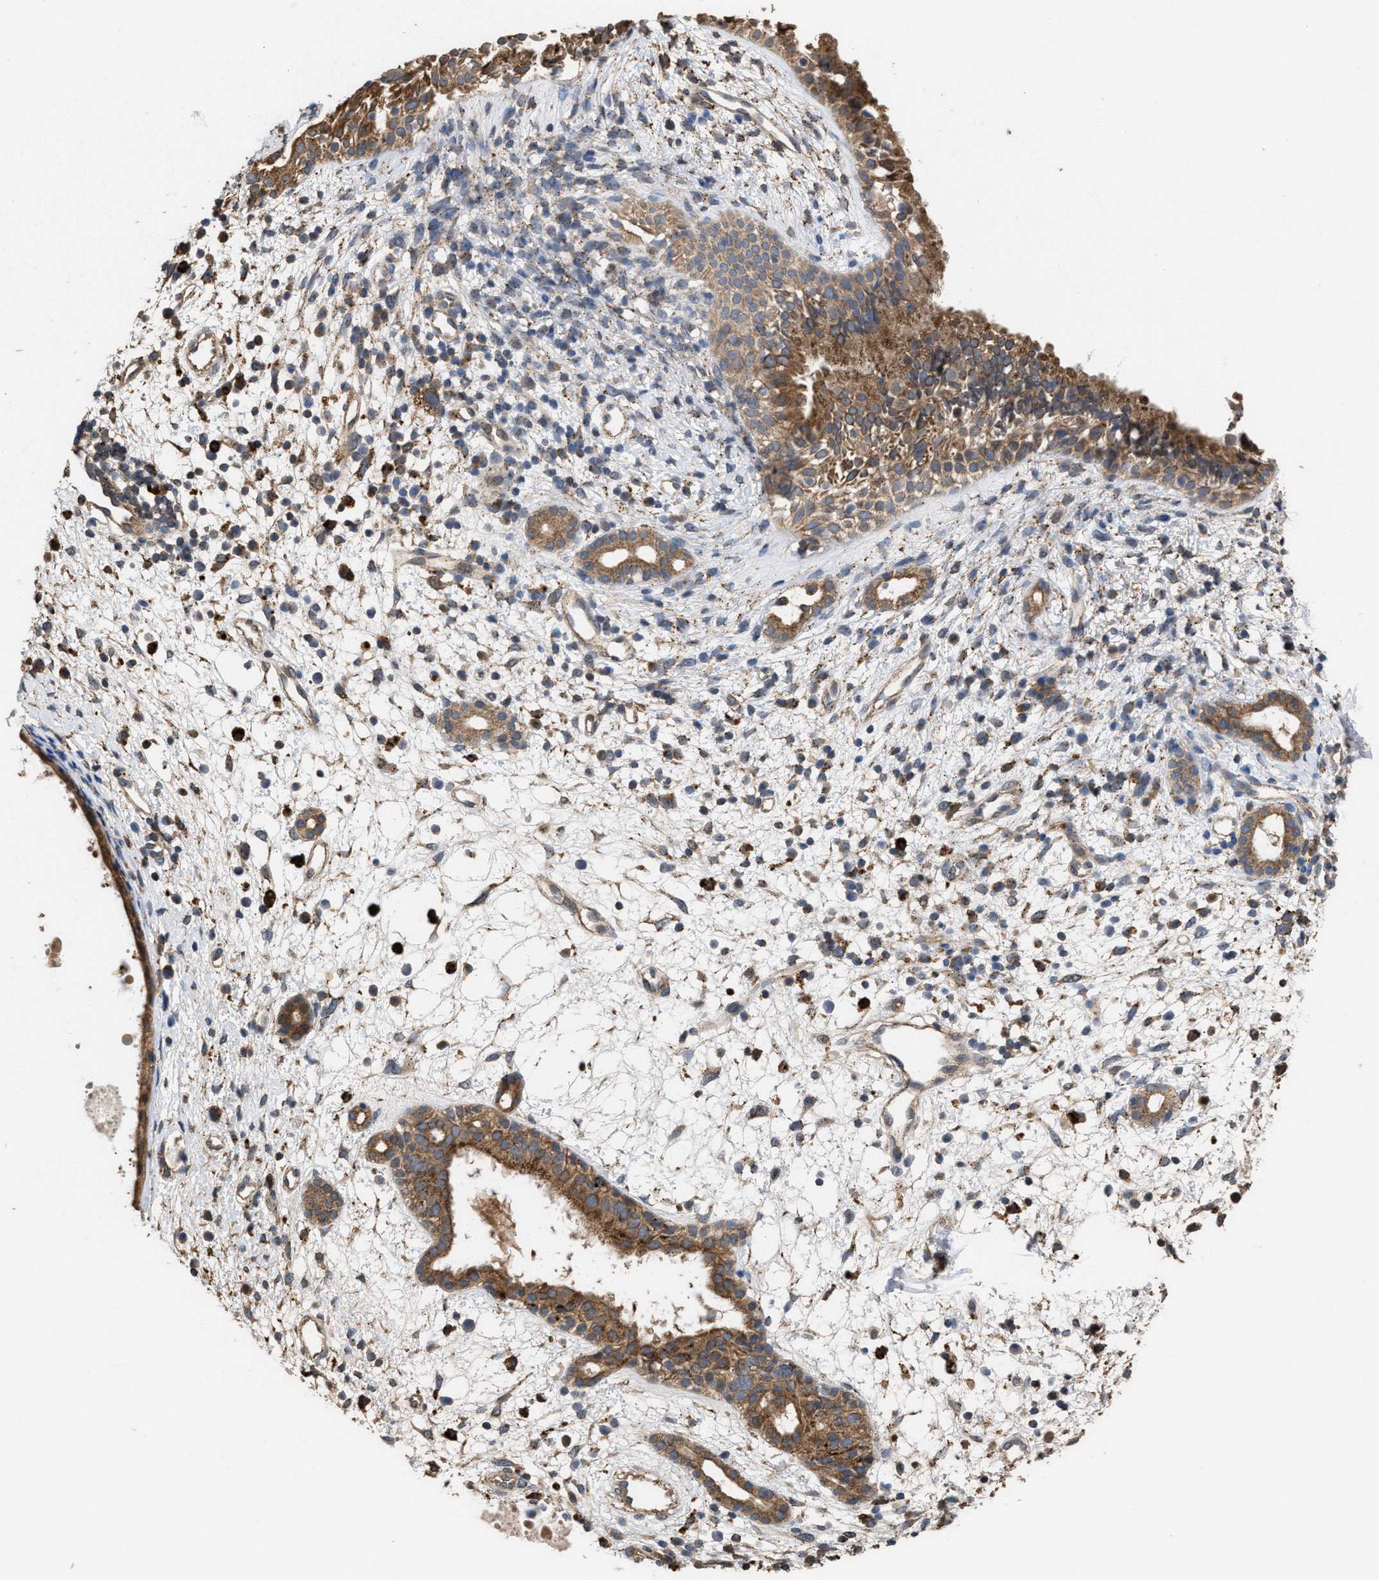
{"staining": {"intensity": "moderate", "quantity": ">75%", "location": "cytoplasmic/membranous"}, "tissue": "nasopharynx", "cell_type": "Respiratory epithelial cells", "image_type": "normal", "snomed": [{"axis": "morphology", "description": "Normal tissue, NOS"}, {"axis": "topography", "description": "Nasopharynx"}], "caption": "DAB immunohistochemical staining of benign nasopharynx demonstrates moderate cytoplasmic/membranous protein positivity in approximately >75% of respiratory epithelial cells.", "gene": "ELMO3", "patient": {"sex": "male", "age": 22}}